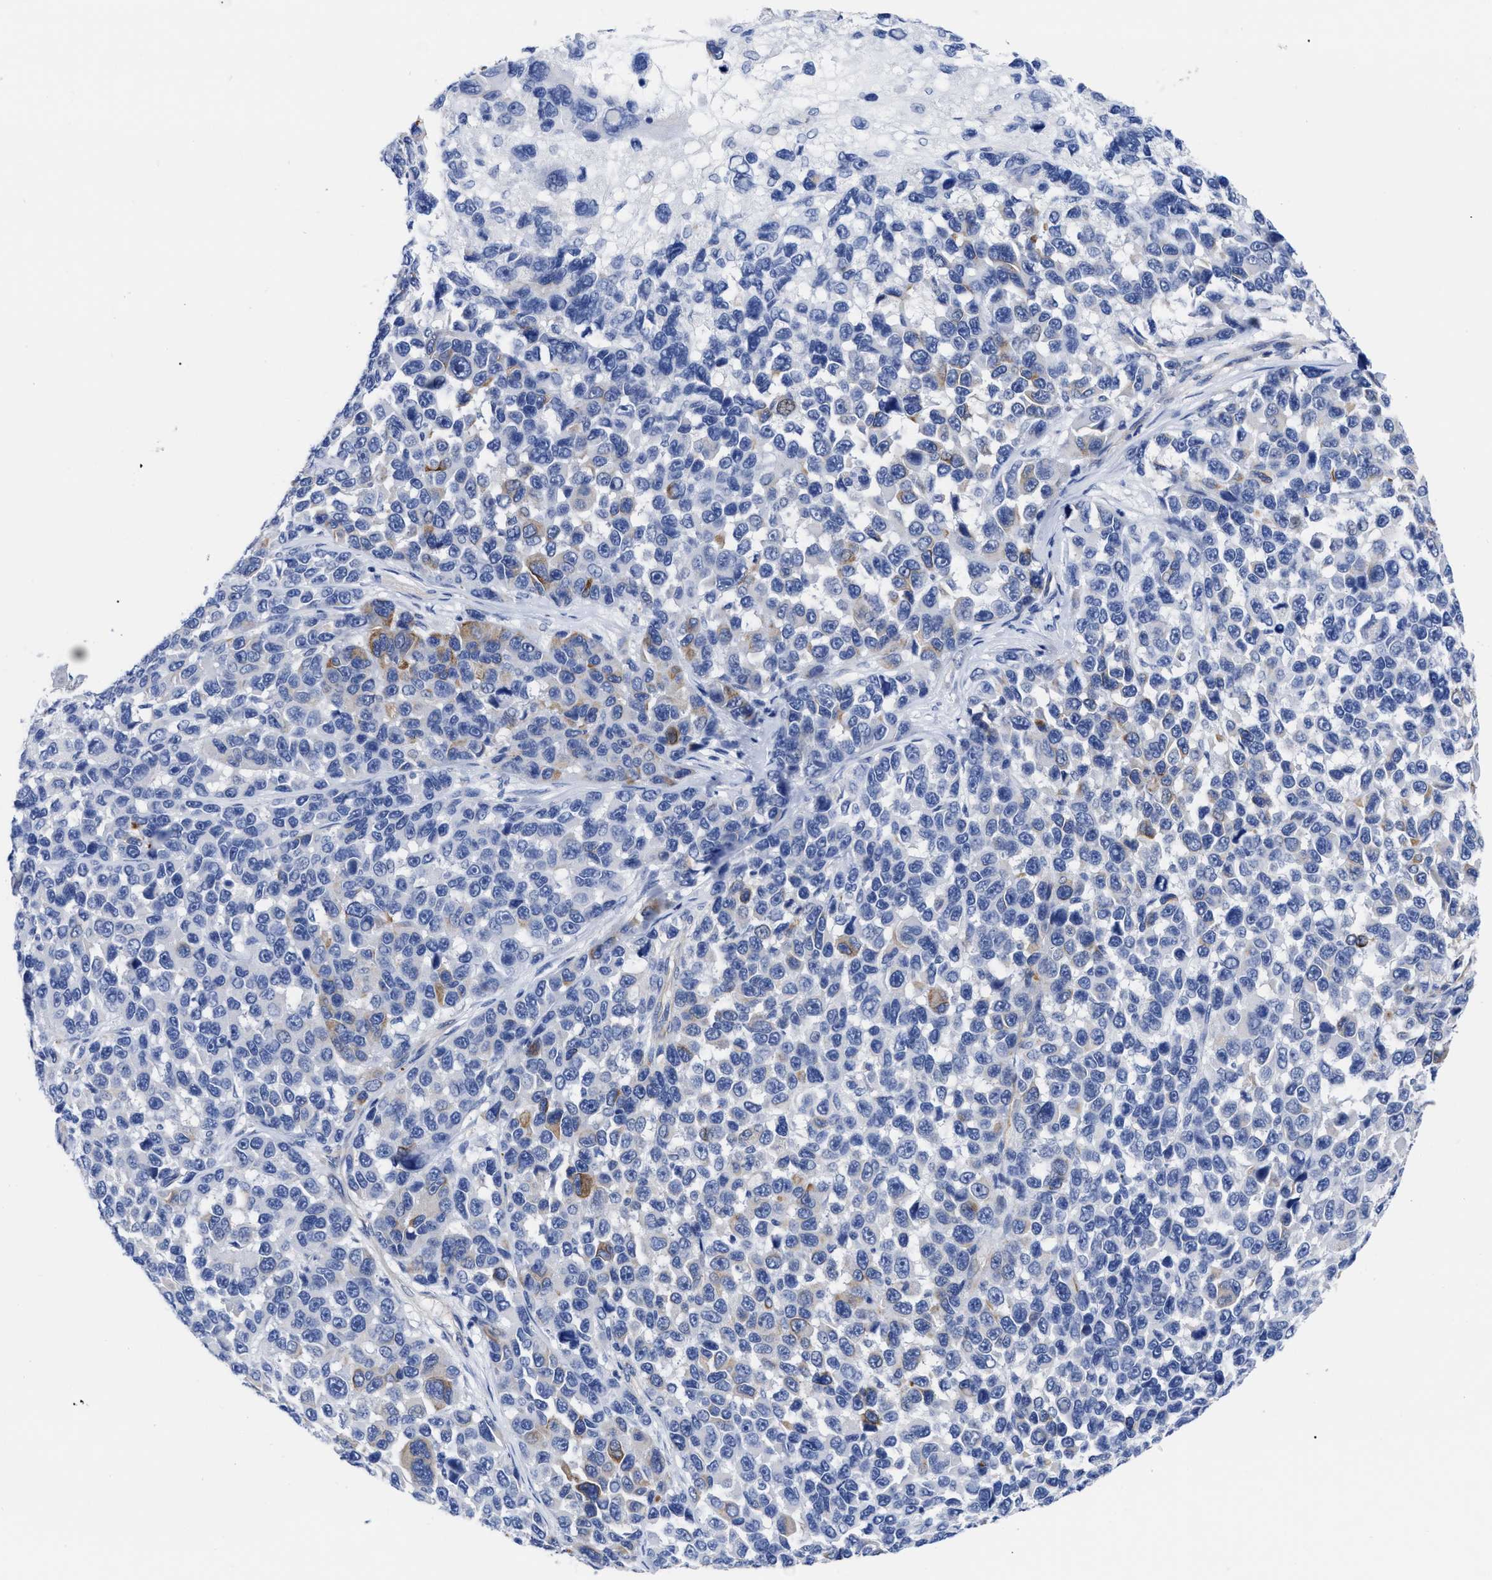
{"staining": {"intensity": "moderate", "quantity": "<25%", "location": "cytoplasmic/membranous"}, "tissue": "melanoma", "cell_type": "Tumor cells", "image_type": "cancer", "snomed": [{"axis": "morphology", "description": "Malignant melanoma, NOS"}, {"axis": "topography", "description": "Skin"}], "caption": "The histopathology image shows a brown stain indicating the presence of a protein in the cytoplasmic/membranous of tumor cells in malignant melanoma.", "gene": "IRAG2", "patient": {"sex": "male", "age": 53}}